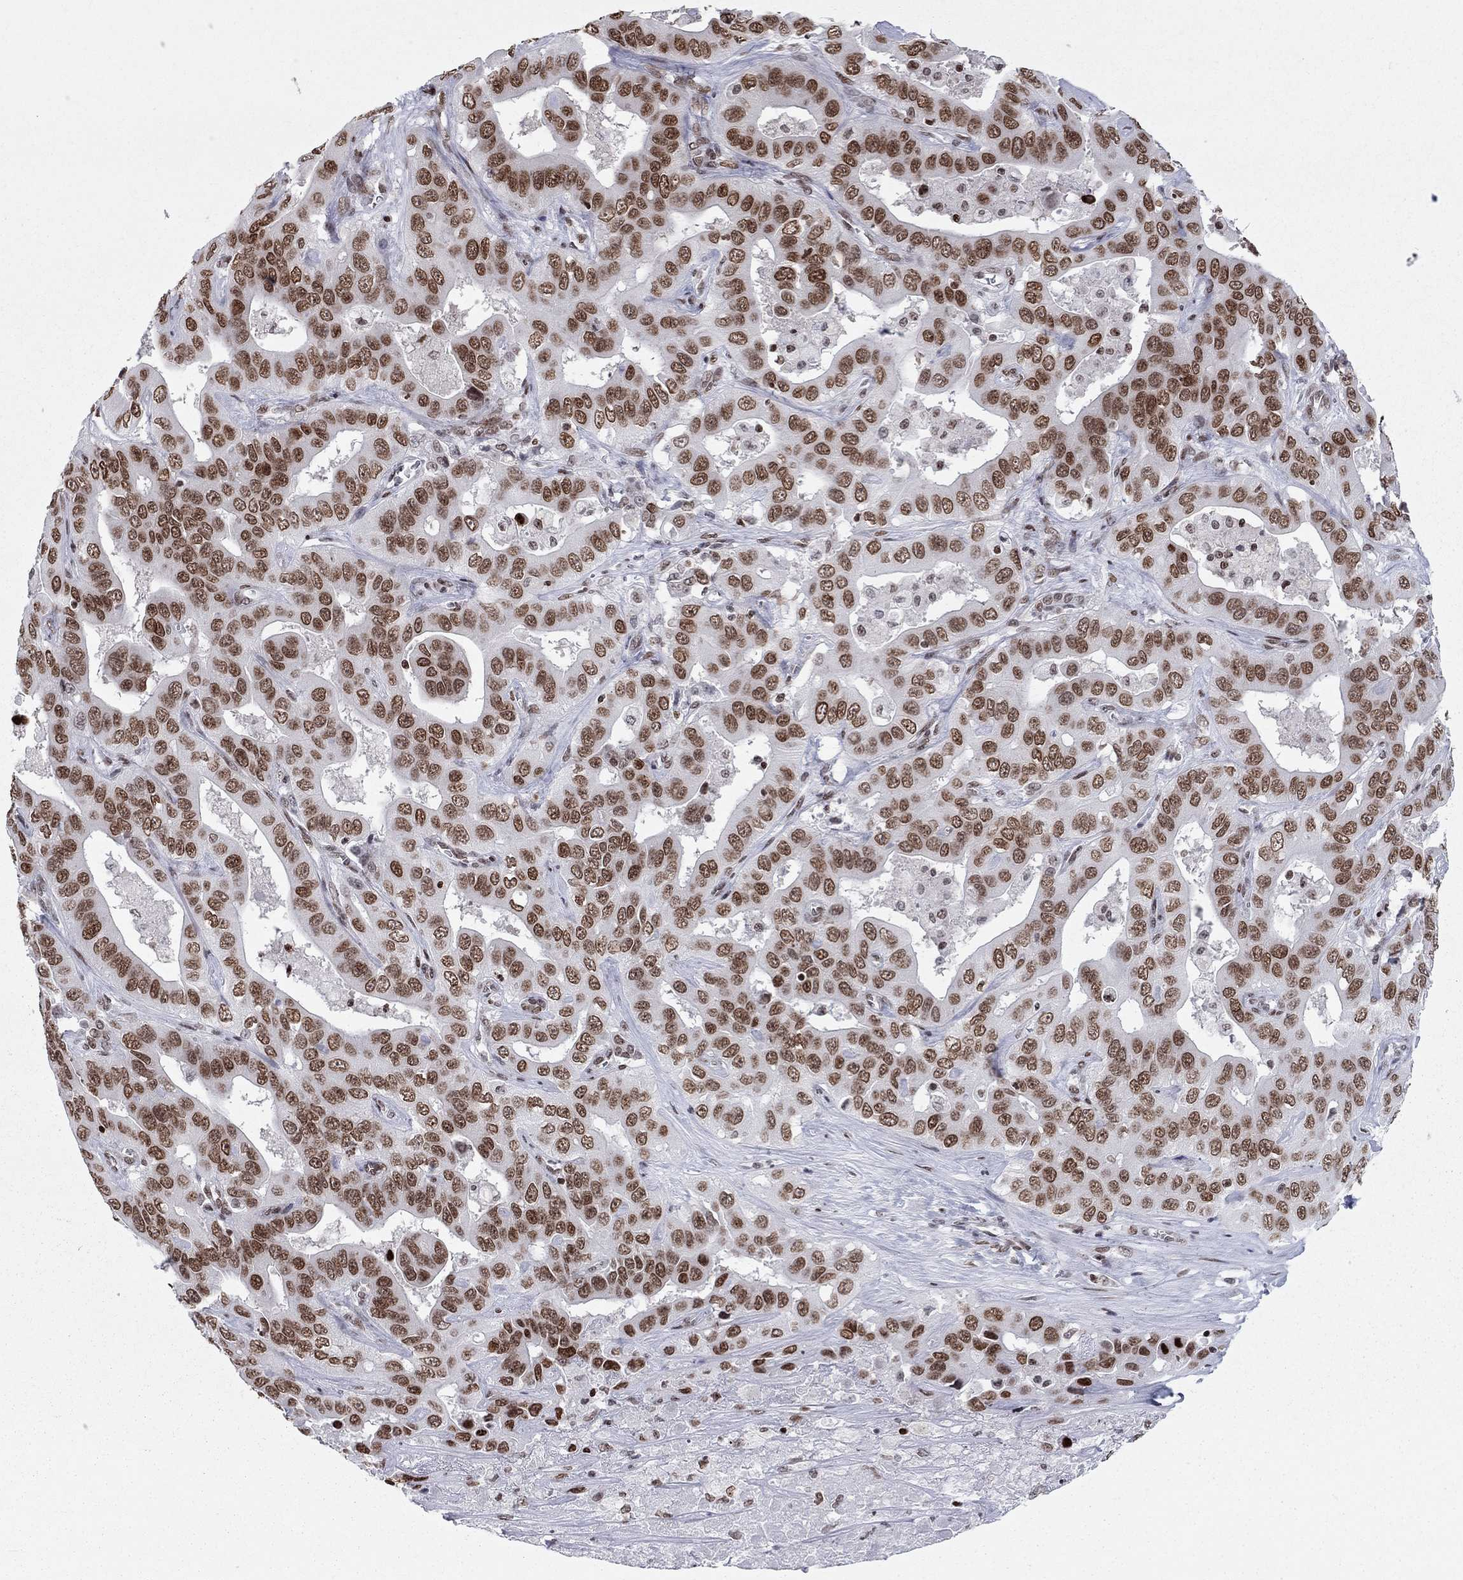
{"staining": {"intensity": "moderate", "quantity": ">75%", "location": "nuclear"}, "tissue": "liver cancer", "cell_type": "Tumor cells", "image_type": "cancer", "snomed": [{"axis": "morphology", "description": "Cholangiocarcinoma"}, {"axis": "topography", "description": "Liver"}], "caption": "Liver cholangiocarcinoma stained with a protein marker exhibits moderate staining in tumor cells.", "gene": "H2AX", "patient": {"sex": "female", "age": 52}}